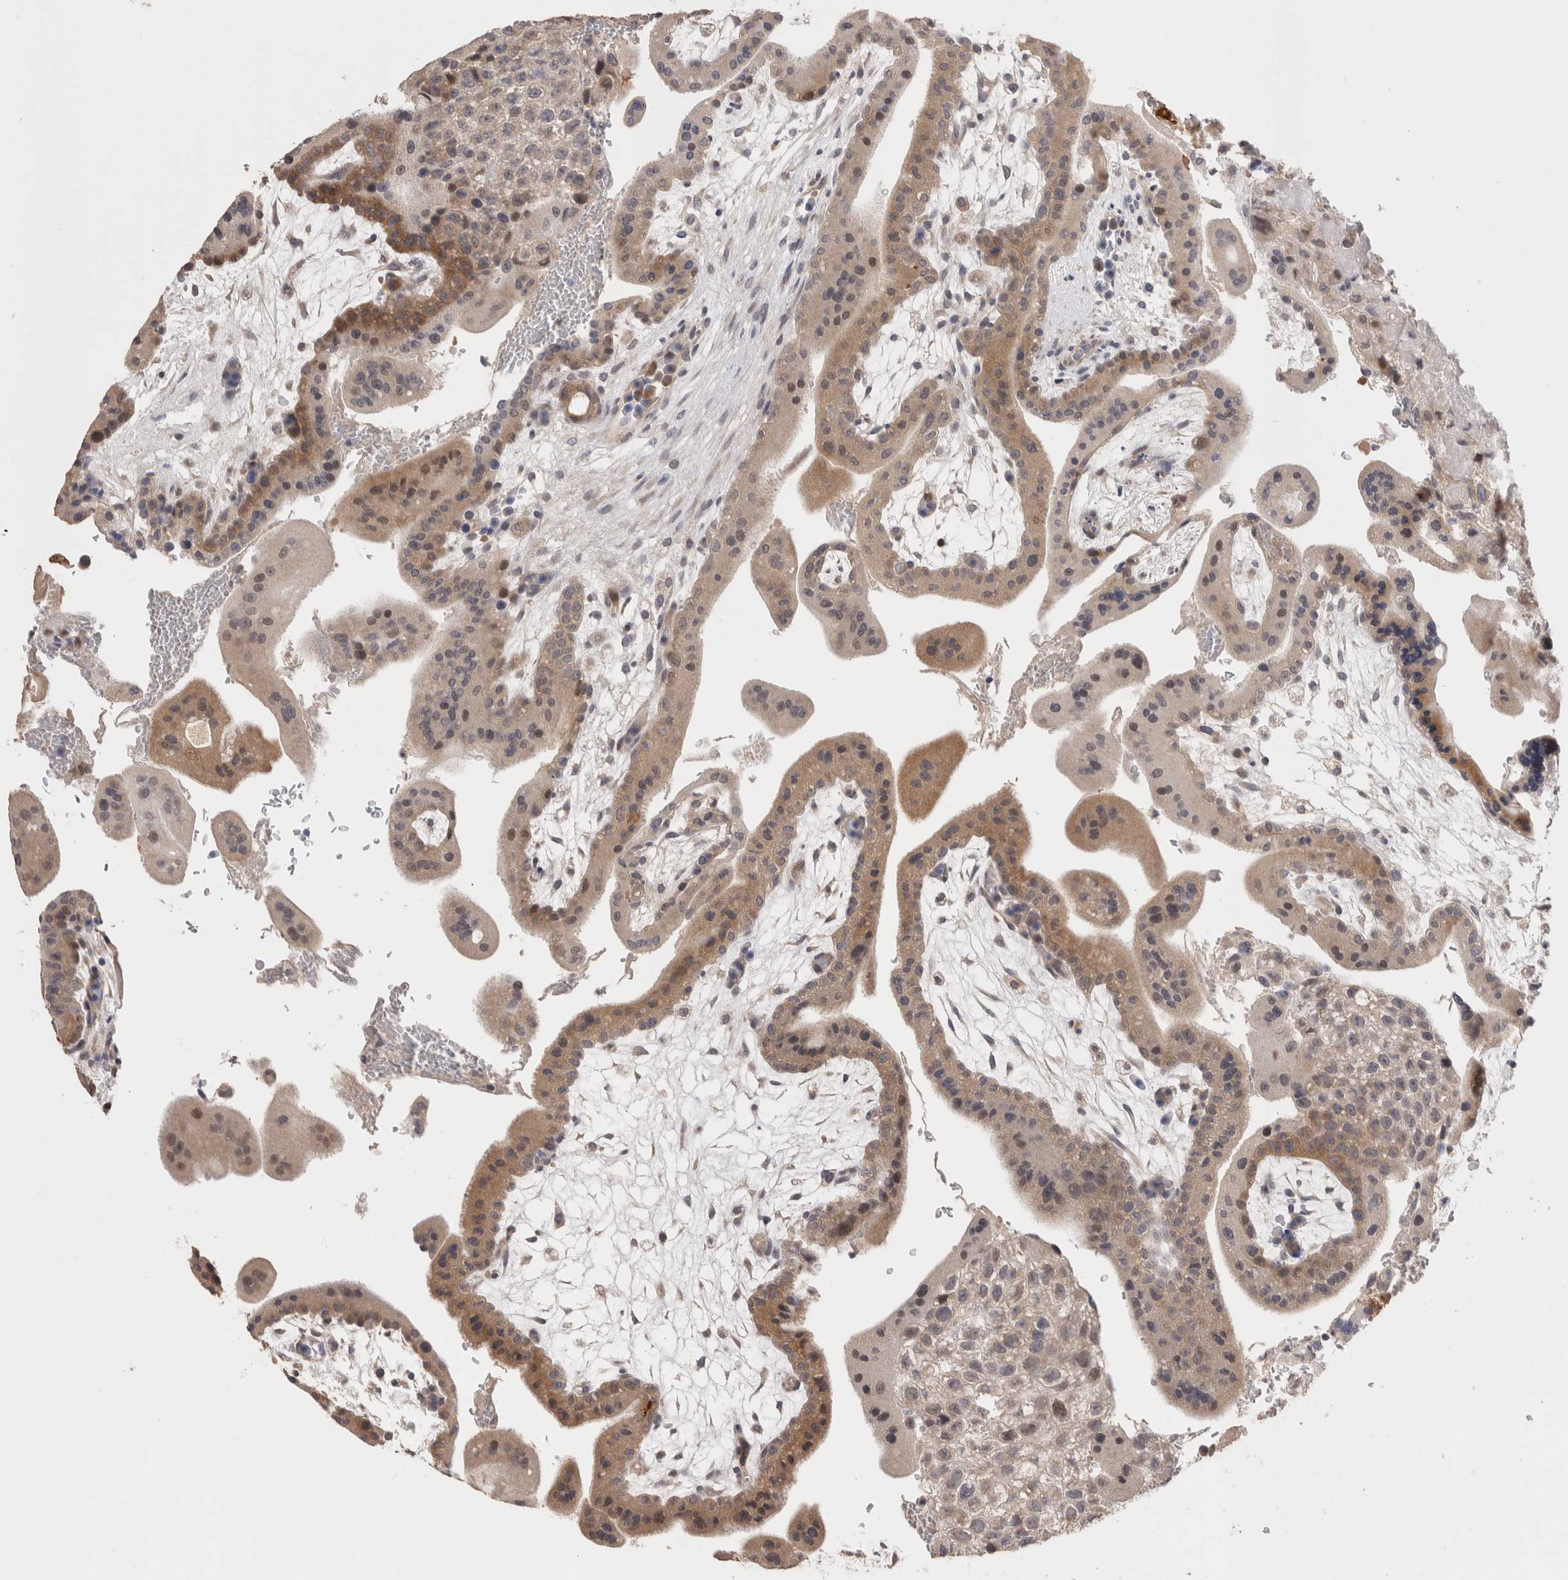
{"staining": {"intensity": "moderate", "quantity": ">75%", "location": "cytoplasmic/membranous"}, "tissue": "placenta", "cell_type": "Trophoblastic cells", "image_type": "normal", "snomed": [{"axis": "morphology", "description": "Normal tissue, NOS"}, {"axis": "topography", "description": "Placenta"}], "caption": "Placenta stained with DAB immunohistochemistry (IHC) reveals medium levels of moderate cytoplasmic/membranous staining in approximately >75% of trophoblastic cells. (Stains: DAB in brown, nuclei in blue, Microscopy: brightfield microscopy at high magnification).", "gene": "CRYBG1", "patient": {"sex": "female", "age": 35}}